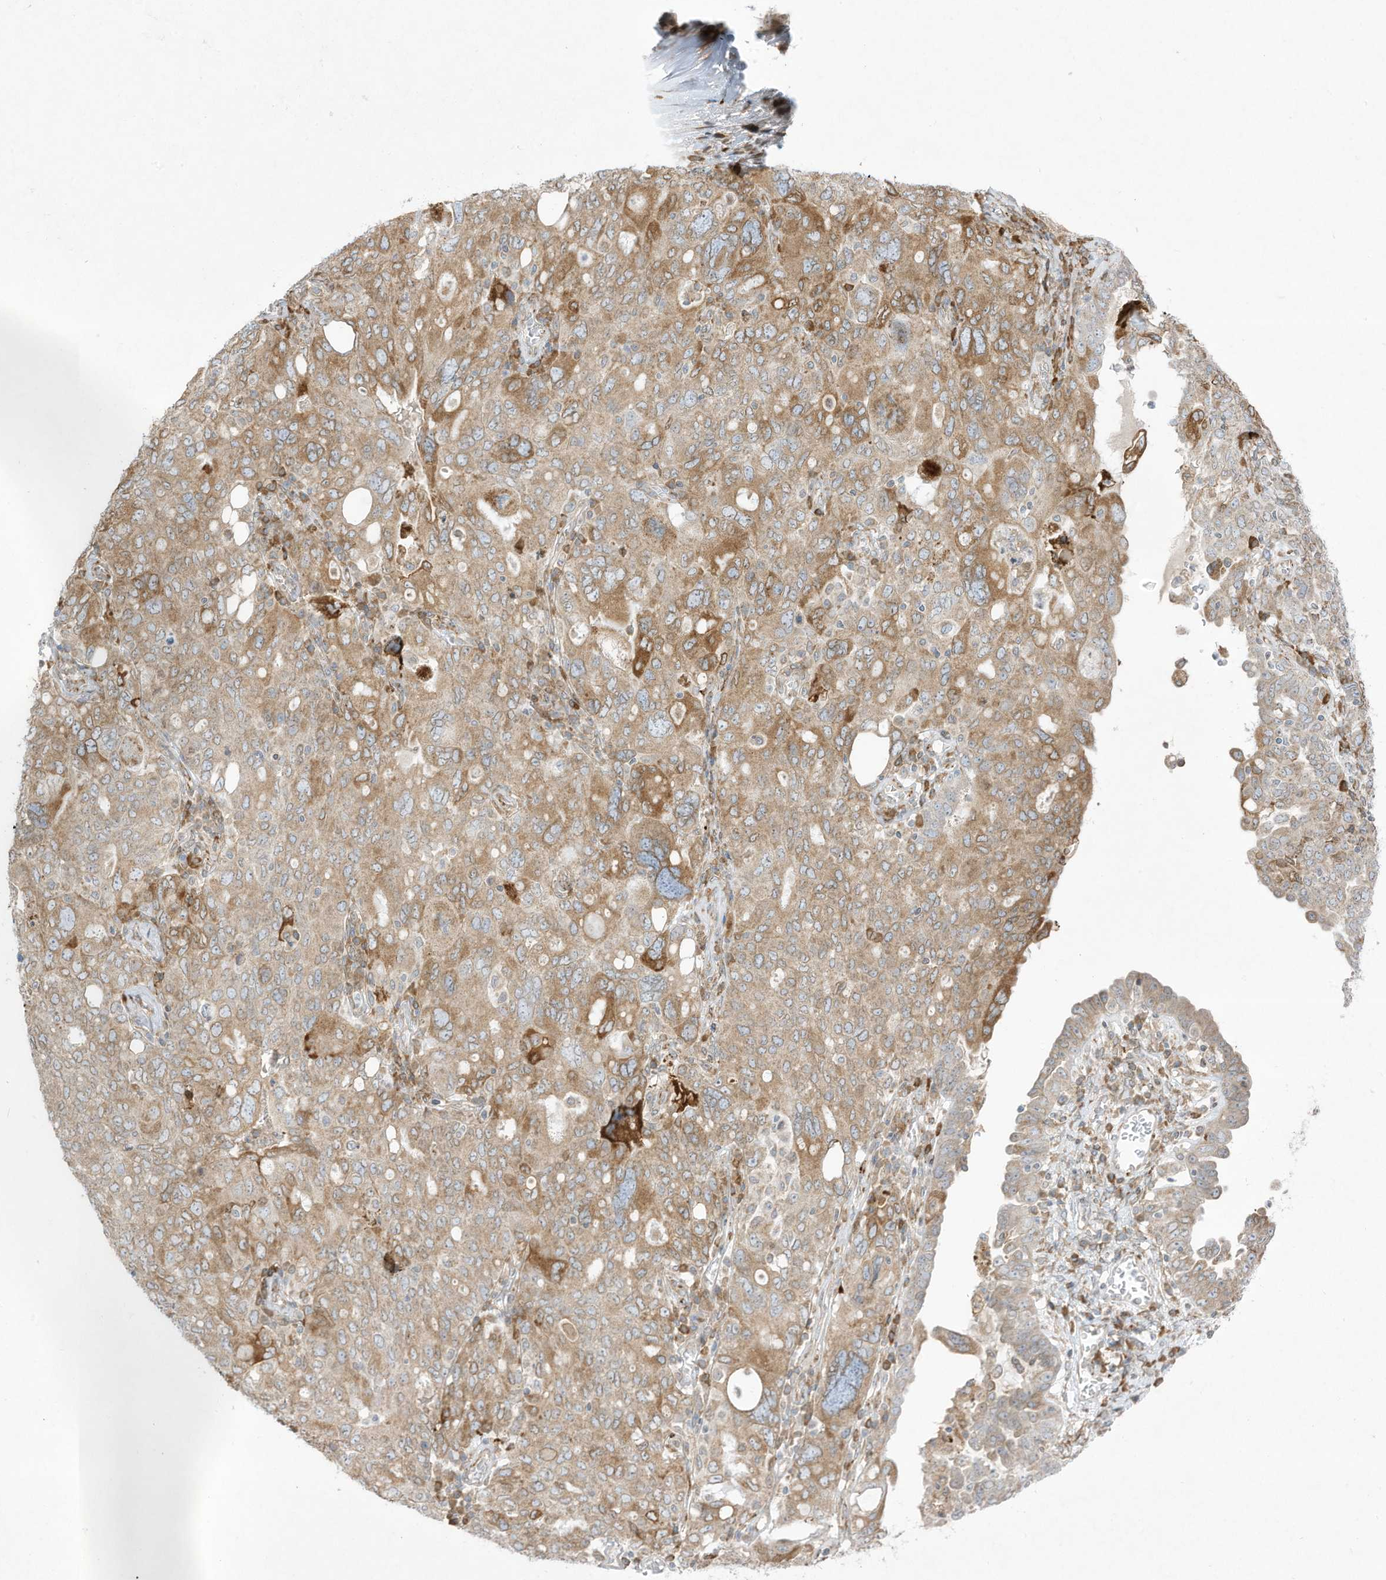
{"staining": {"intensity": "moderate", "quantity": "25%-75%", "location": "cytoplasmic/membranous"}, "tissue": "ovarian cancer", "cell_type": "Tumor cells", "image_type": "cancer", "snomed": [{"axis": "morphology", "description": "Carcinoma, endometroid"}, {"axis": "topography", "description": "Ovary"}], "caption": "Immunohistochemical staining of ovarian cancer exhibits moderate cytoplasmic/membranous protein expression in approximately 25%-75% of tumor cells. (IHC, brightfield microscopy, high magnification).", "gene": "PTK6", "patient": {"sex": "female", "age": 62}}